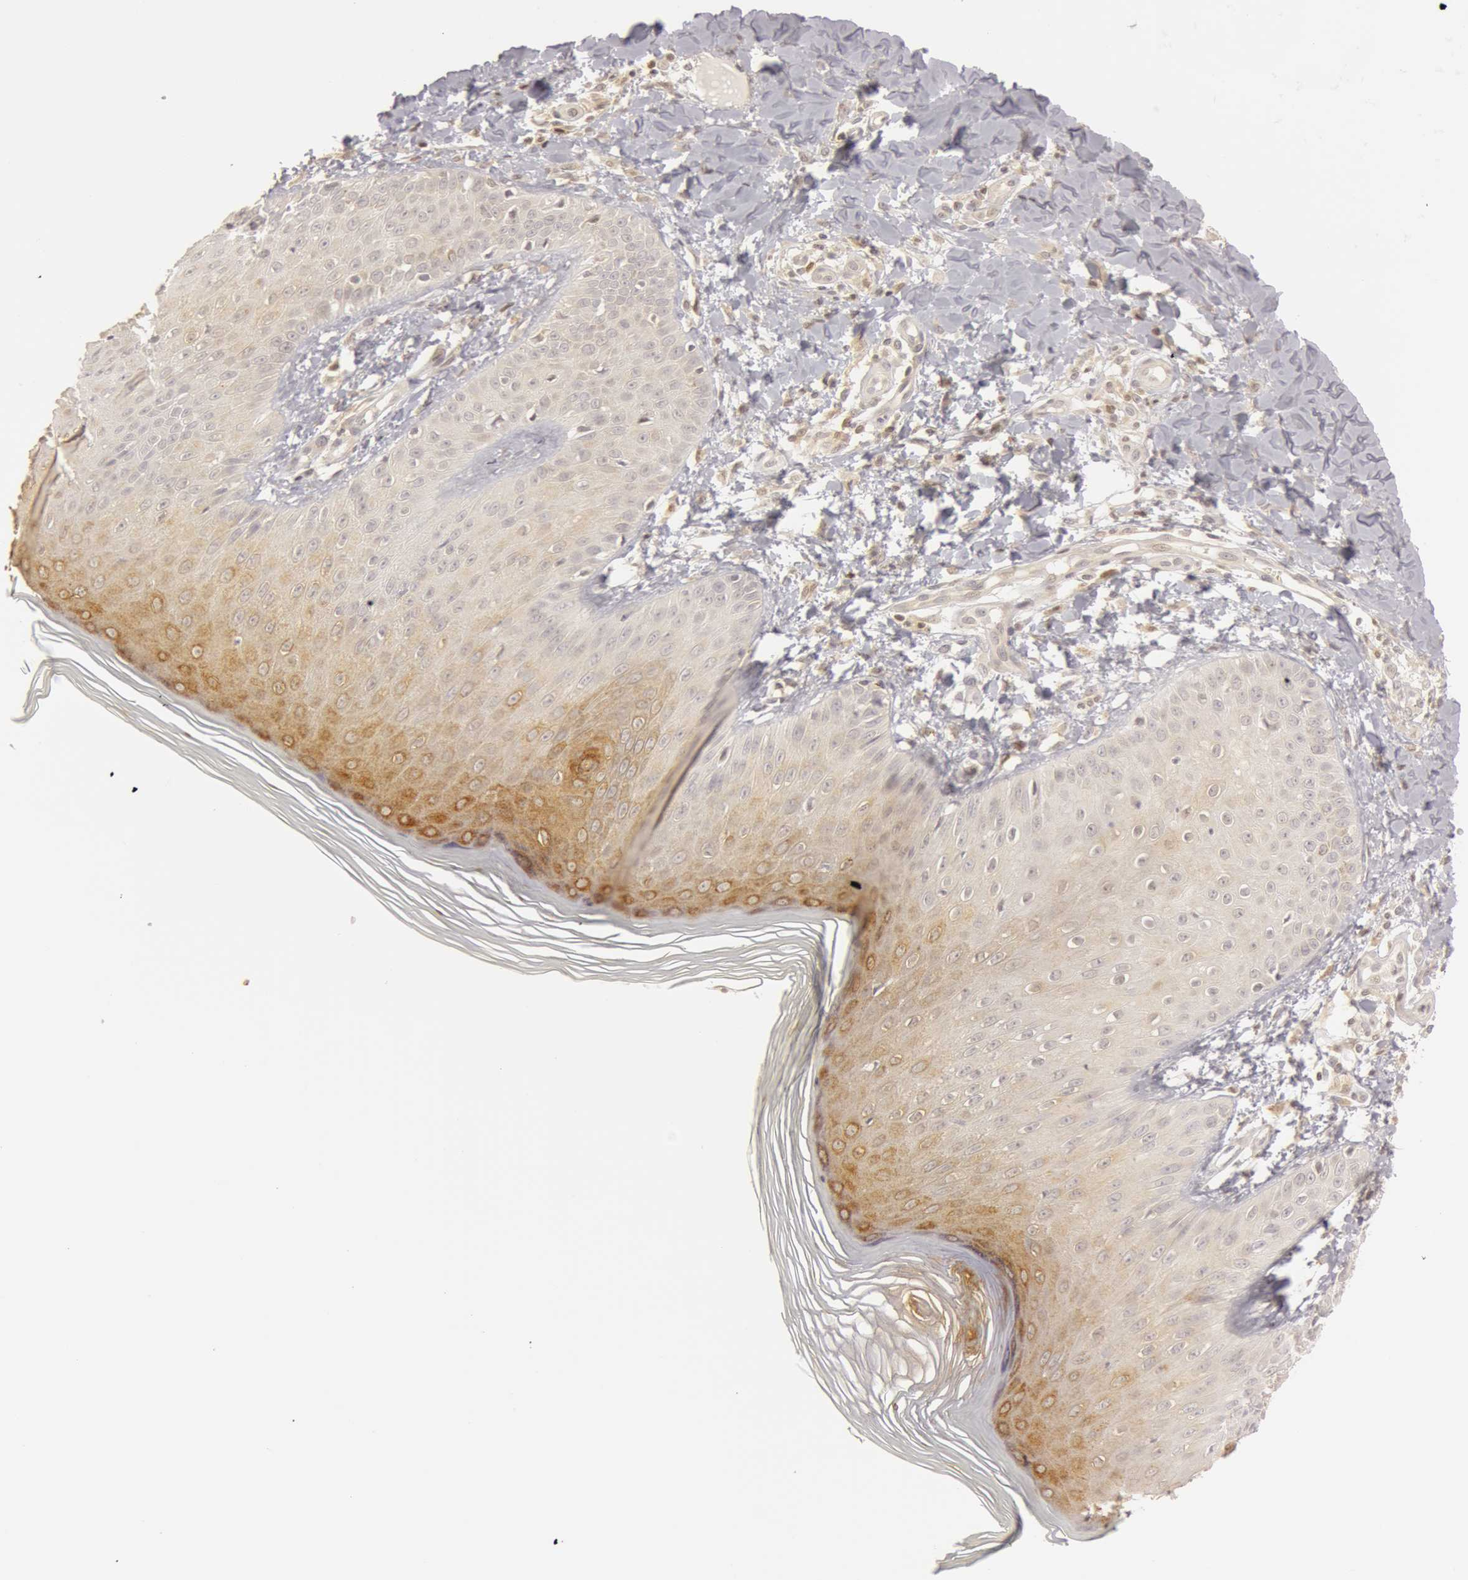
{"staining": {"intensity": "moderate", "quantity": "25%-75%", "location": "cytoplasmic/membranous"}, "tissue": "skin", "cell_type": "Epidermal cells", "image_type": "normal", "snomed": [{"axis": "morphology", "description": "Normal tissue, NOS"}, {"axis": "morphology", "description": "Inflammation, NOS"}, {"axis": "topography", "description": "Soft tissue"}, {"axis": "topography", "description": "Anal"}], "caption": "This micrograph demonstrates immunohistochemistry (IHC) staining of benign human skin, with medium moderate cytoplasmic/membranous expression in approximately 25%-75% of epidermal cells.", "gene": "OASL", "patient": {"sex": "female", "age": 15}}